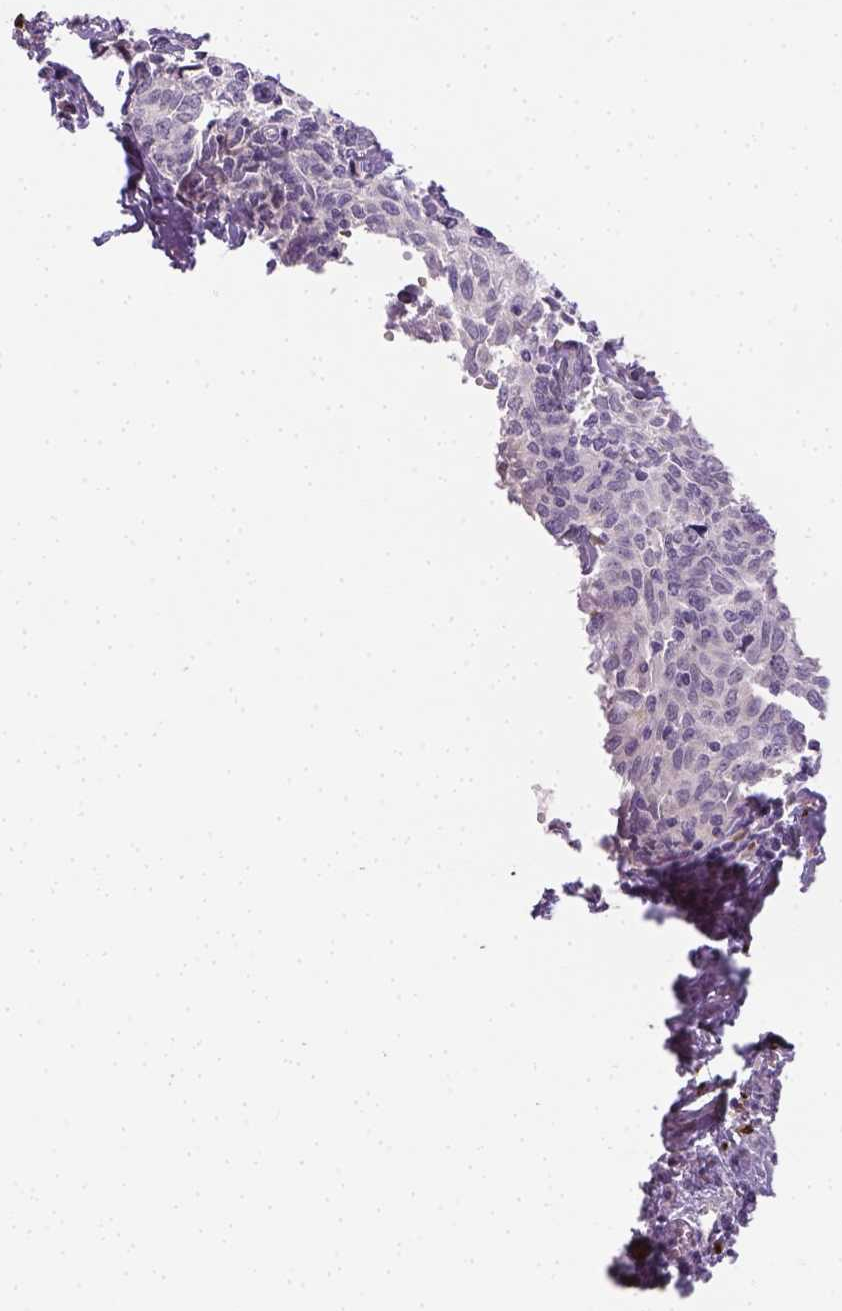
{"staining": {"intensity": "negative", "quantity": "none", "location": "none"}, "tissue": "cervical cancer", "cell_type": "Tumor cells", "image_type": "cancer", "snomed": [{"axis": "morphology", "description": "Squamous cell carcinoma, NOS"}, {"axis": "topography", "description": "Cervix"}], "caption": "DAB (3,3'-diaminobenzidine) immunohistochemical staining of human cervical cancer (squamous cell carcinoma) reveals no significant positivity in tumor cells.", "gene": "CACNB1", "patient": {"sex": "female", "age": 62}}